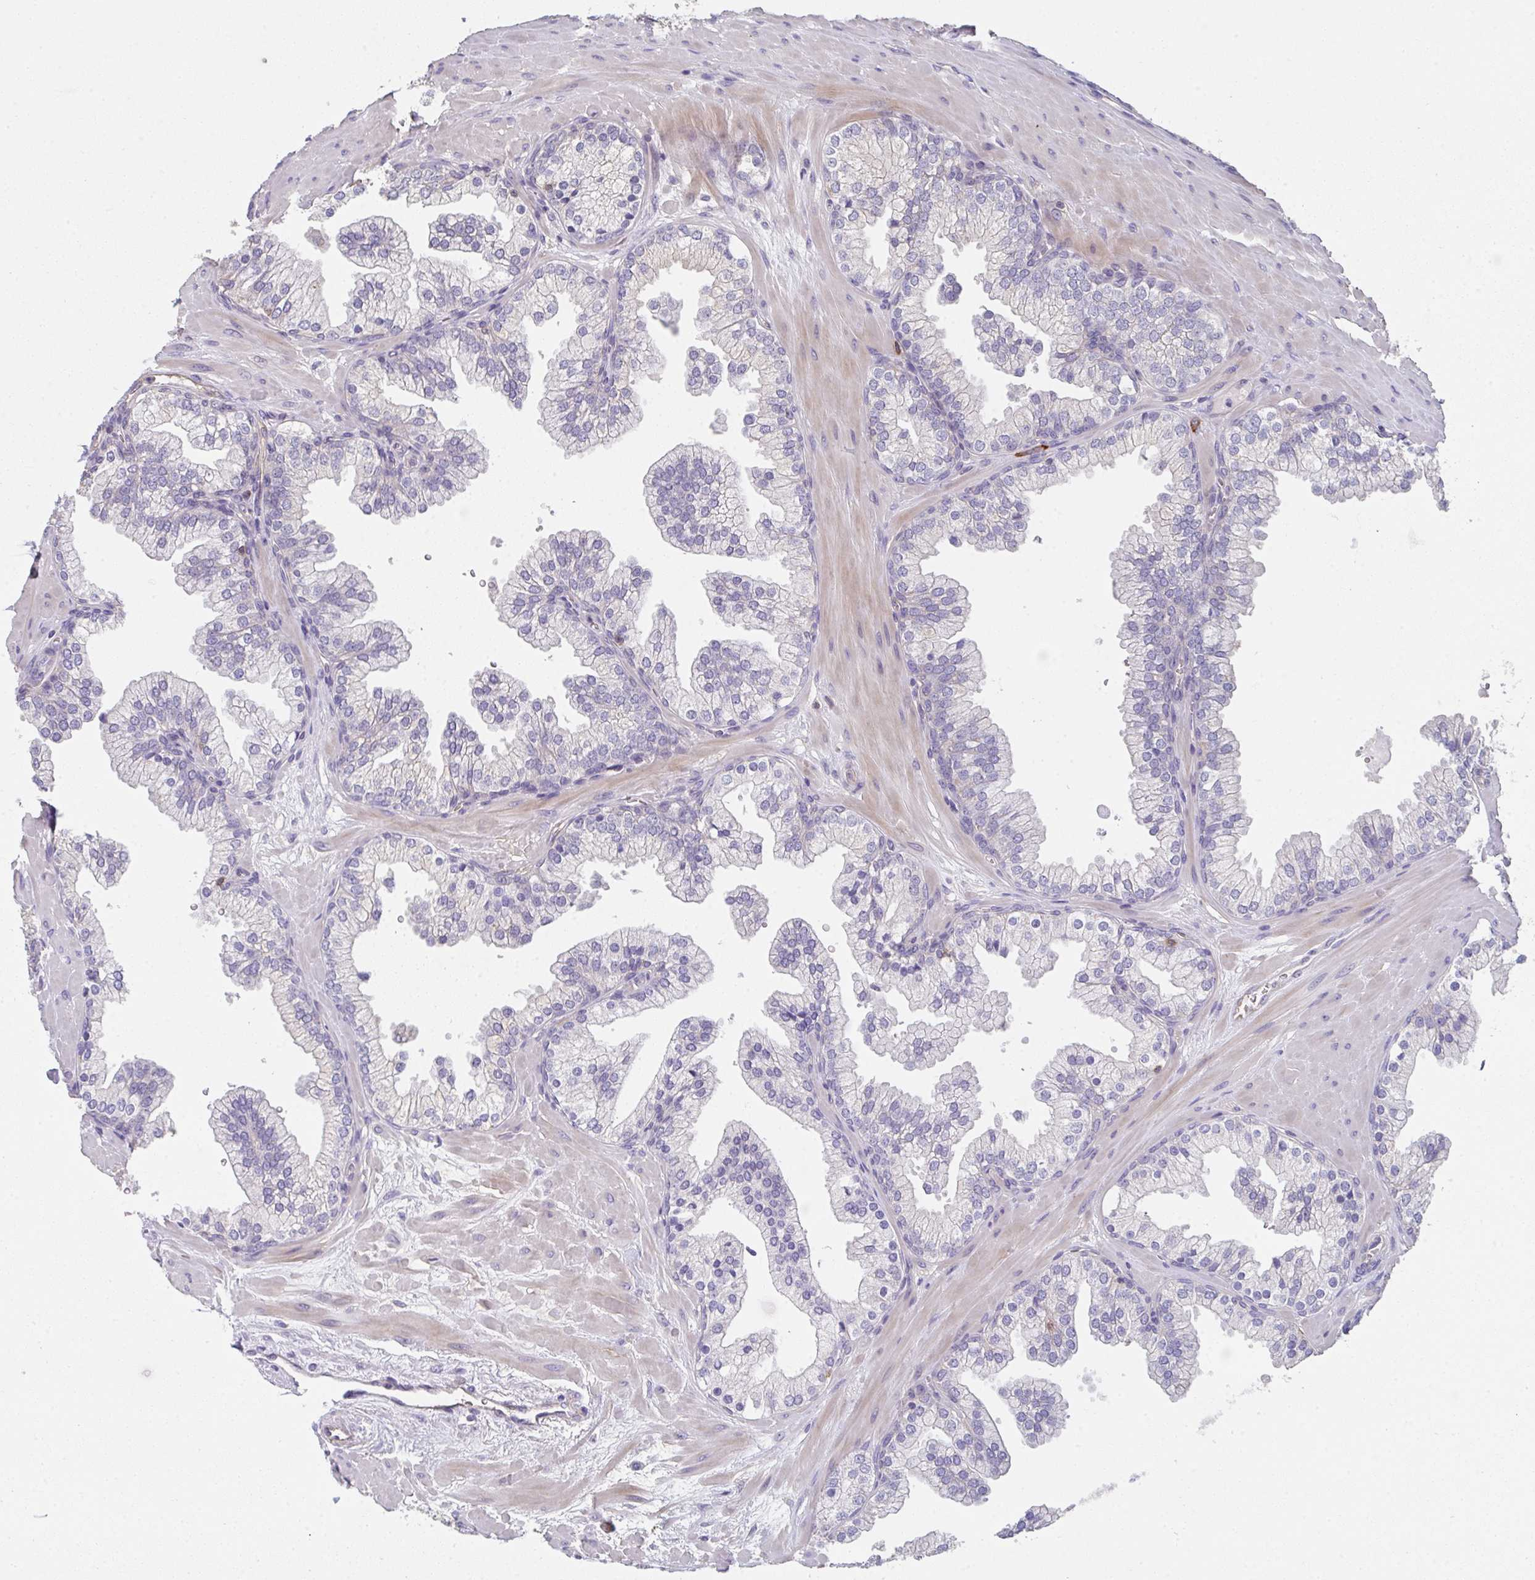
{"staining": {"intensity": "negative", "quantity": "none", "location": "none"}, "tissue": "prostate", "cell_type": "Glandular cells", "image_type": "normal", "snomed": [{"axis": "morphology", "description": "Normal tissue, NOS"}, {"axis": "topography", "description": "Prostate"}, {"axis": "topography", "description": "Peripheral nerve tissue"}], "caption": "IHC of unremarkable human prostate demonstrates no positivity in glandular cells. (DAB IHC with hematoxylin counter stain).", "gene": "DBN1", "patient": {"sex": "male", "age": 61}}